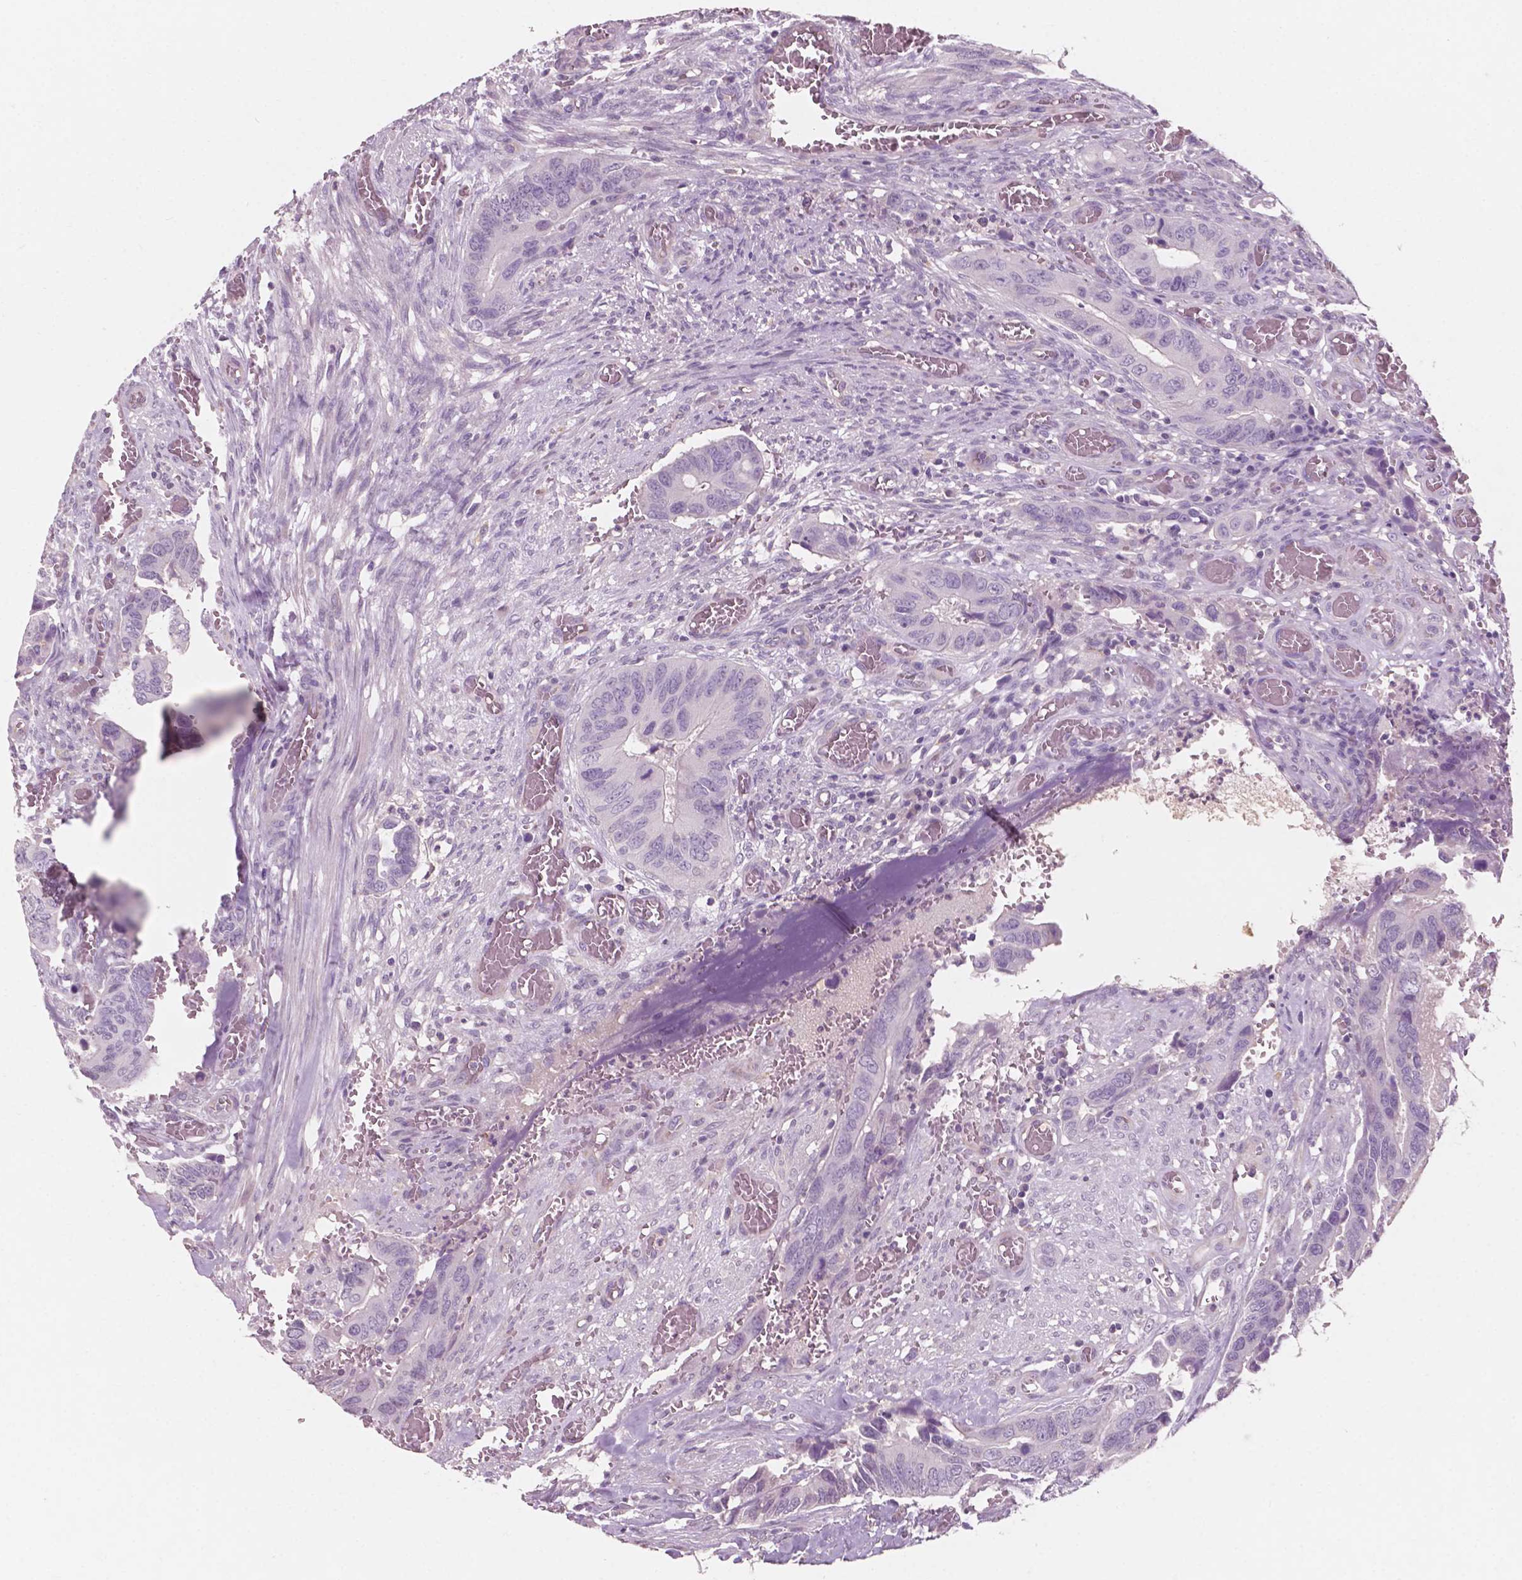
{"staining": {"intensity": "negative", "quantity": "none", "location": "none"}, "tissue": "colorectal cancer", "cell_type": "Tumor cells", "image_type": "cancer", "snomed": [{"axis": "morphology", "description": "Adenocarcinoma, NOS"}, {"axis": "topography", "description": "Colon"}], "caption": "Human colorectal cancer stained for a protein using immunohistochemistry reveals no positivity in tumor cells.", "gene": "AWAT1", "patient": {"sex": "male", "age": 49}}